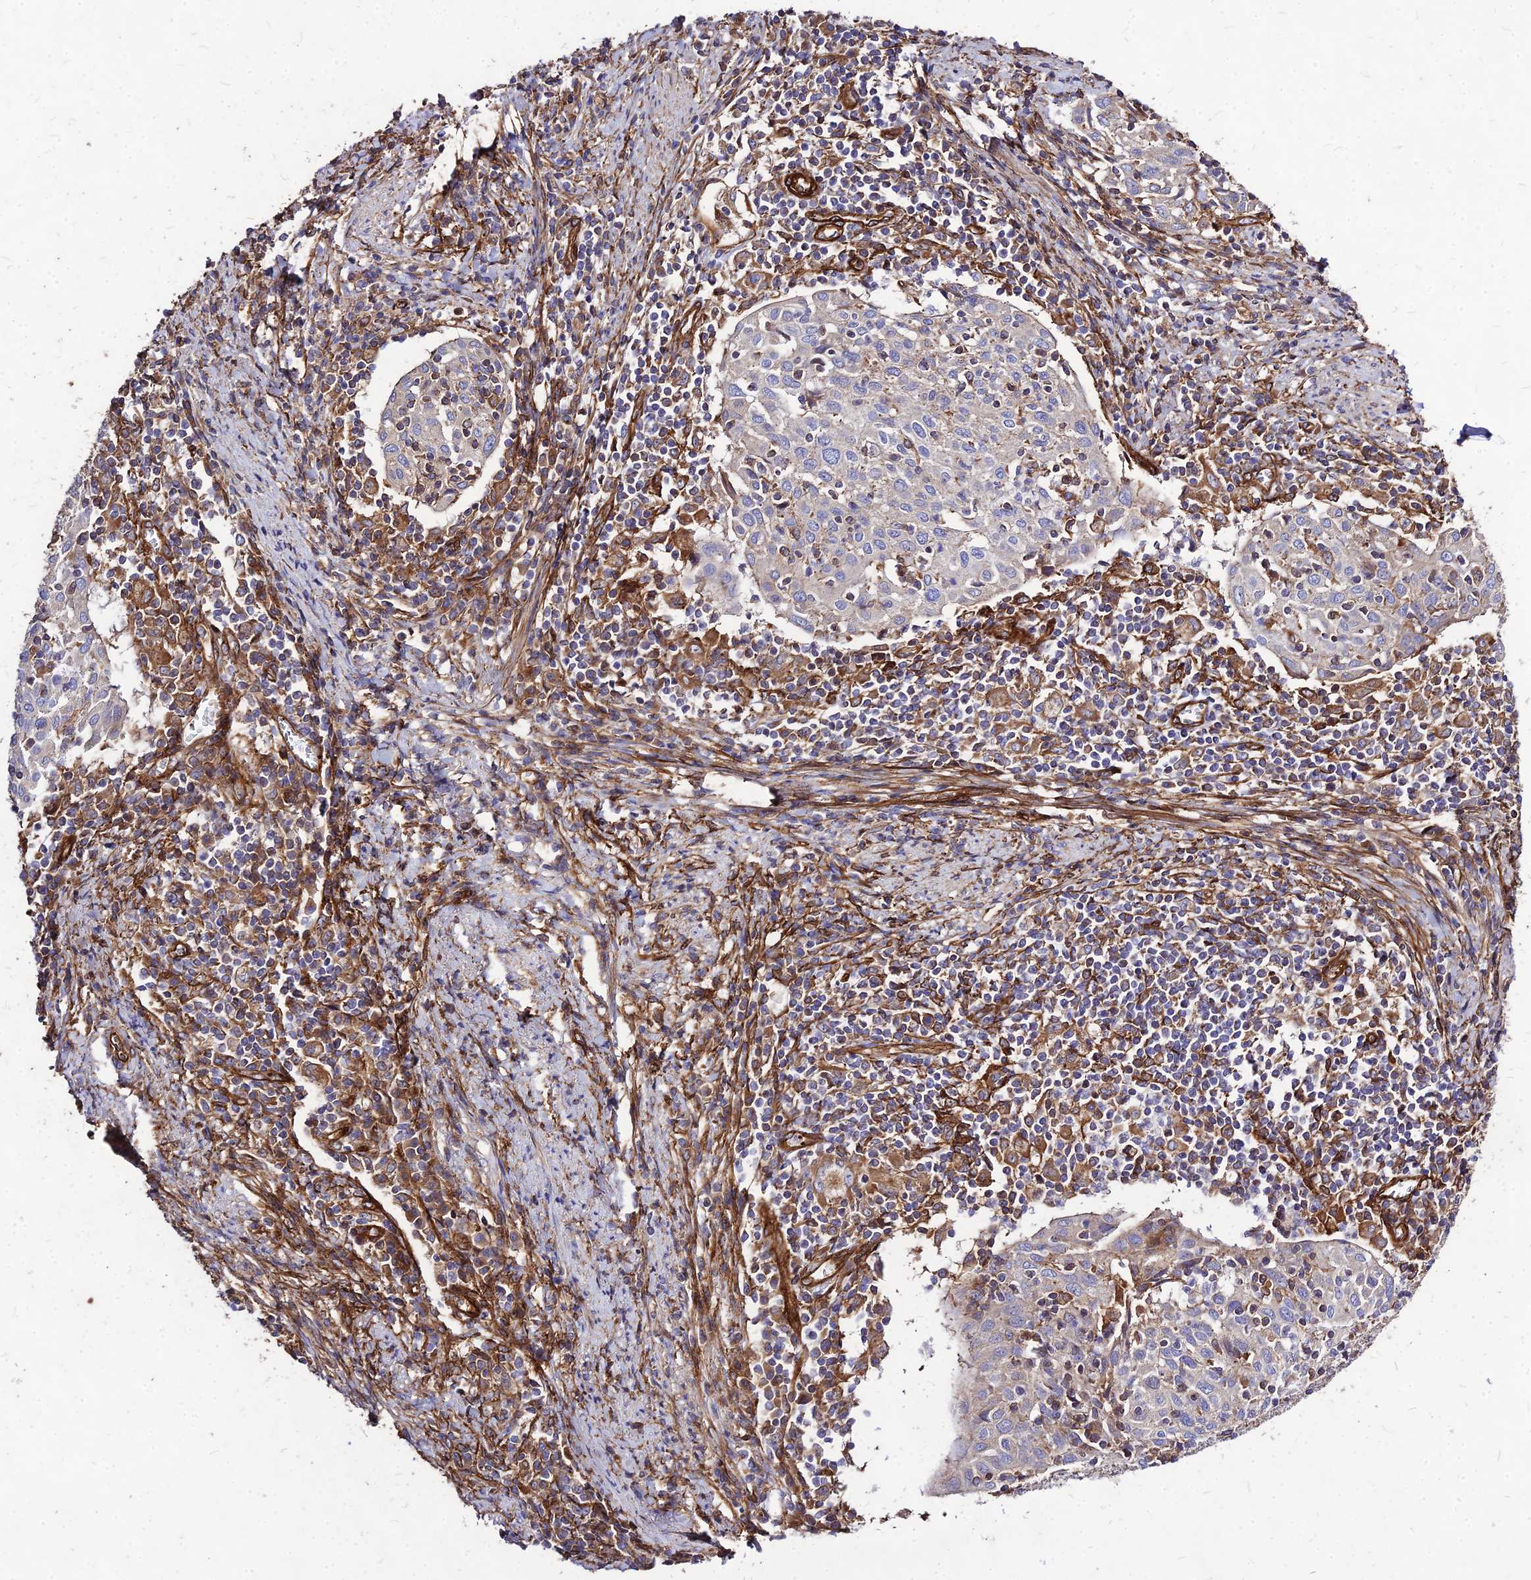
{"staining": {"intensity": "negative", "quantity": "none", "location": "none"}, "tissue": "cervical cancer", "cell_type": "Tumor cells", "image_type": "cancer", "snomed": [{"axis": "morphology", "description": "Squamous cell carcinoma, NOS"}, {"axis": "topography", "description": "Cervix"}], "caption": "This is an immunohistochemistry micrograph of cervical squamous cell carcinoma. There is no expression in tumor cells.", "gene": "EFCC1", "patient": {"sex": "female", "age": 52}}